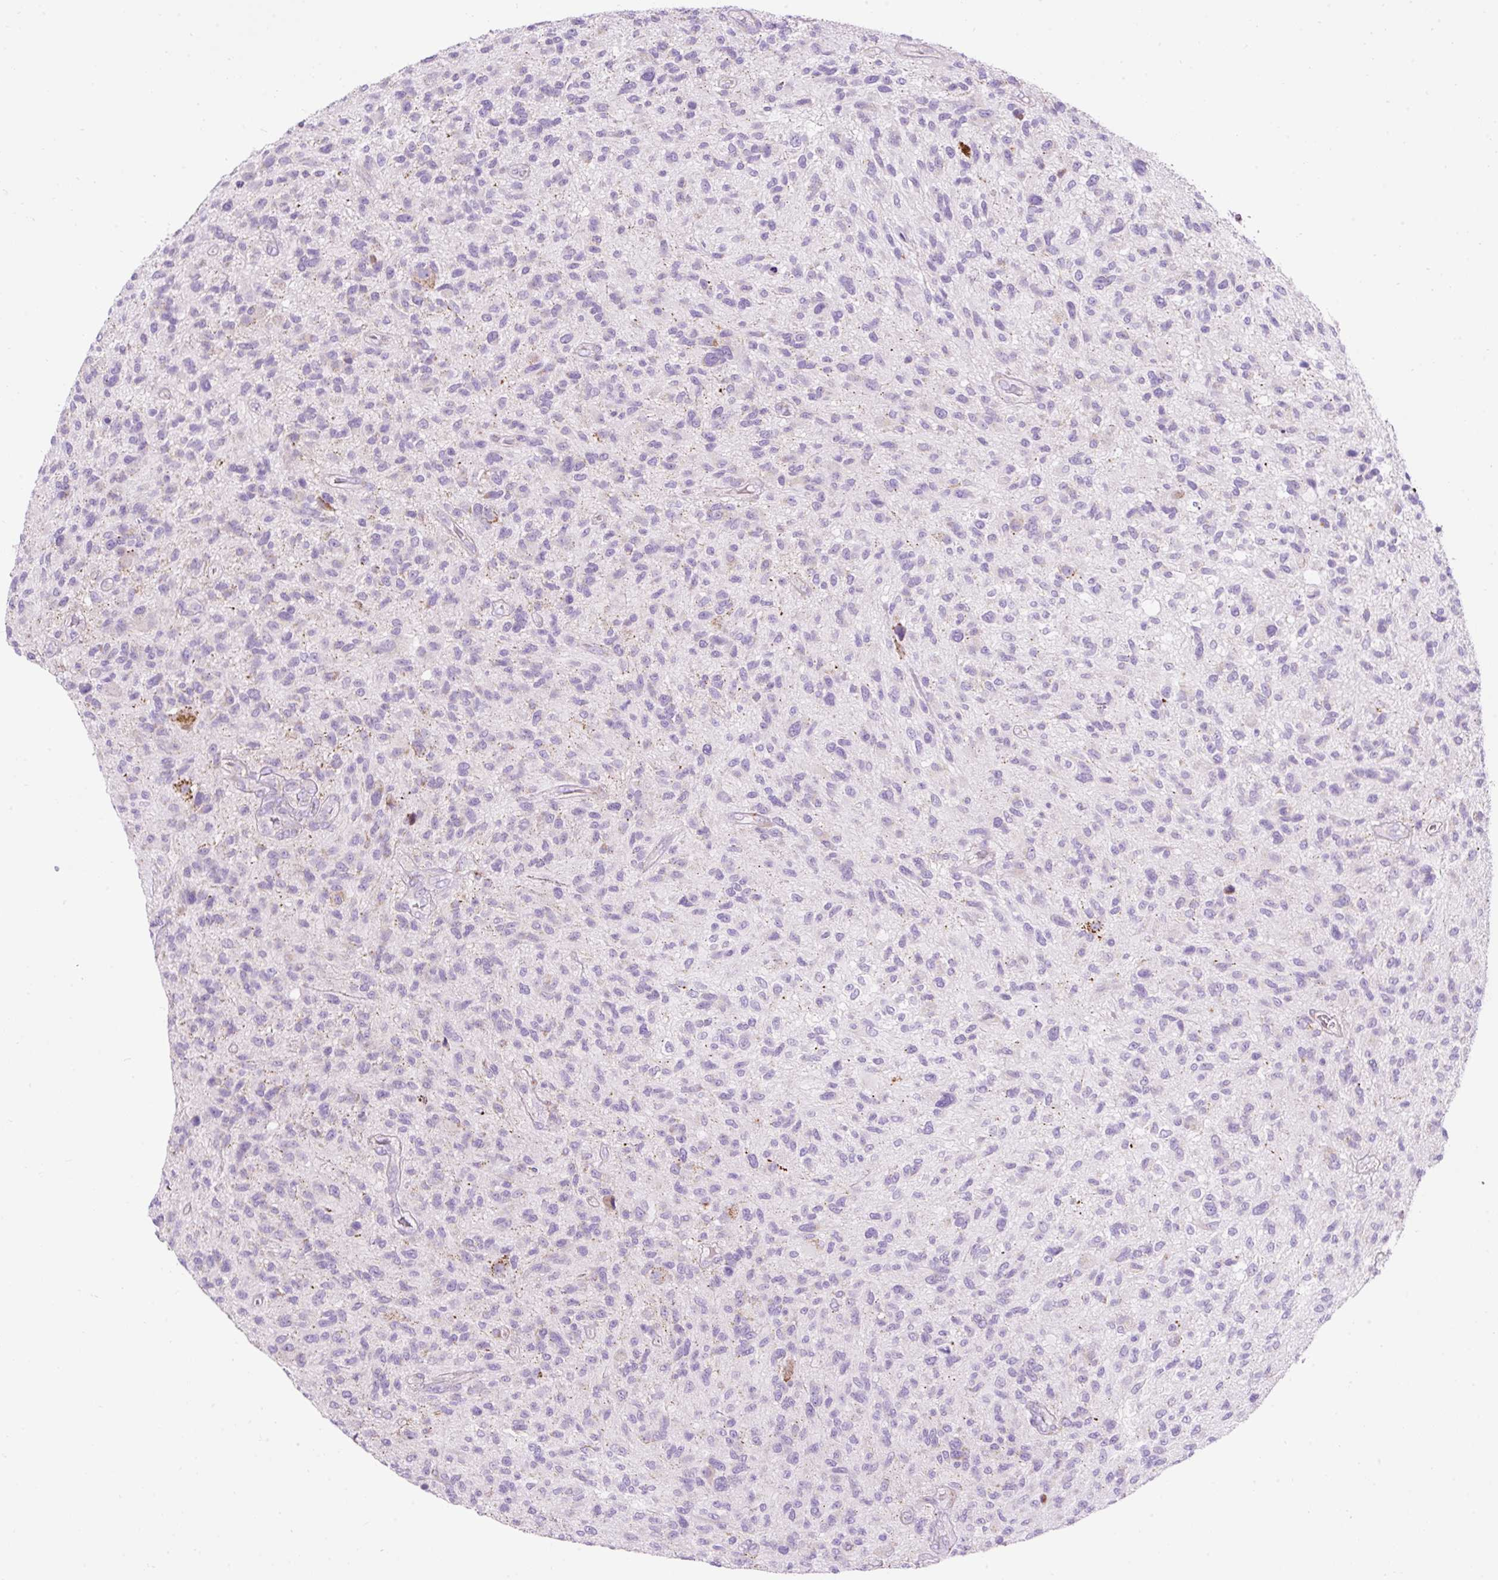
{"staining": {"intensity": "negative", "quantity": "none", "location": "none"}, "tissue": "glioma", "cell_type": "Tumor cells", "image_type": "cancer", "snomed": [{"axis": "morphology", "description": "Glioma, malignant, High grade"}, {"axis": "topography", "description": "Brain"}], "caption": "This image is of malignant glioma (high-grade) stained with IHC to label a protein in brown with the nuclei are counter-stained blue. There is no staining in tumor cells.", "gene": "PLPP2", "patient": {"sex": "male", "age": 47}}